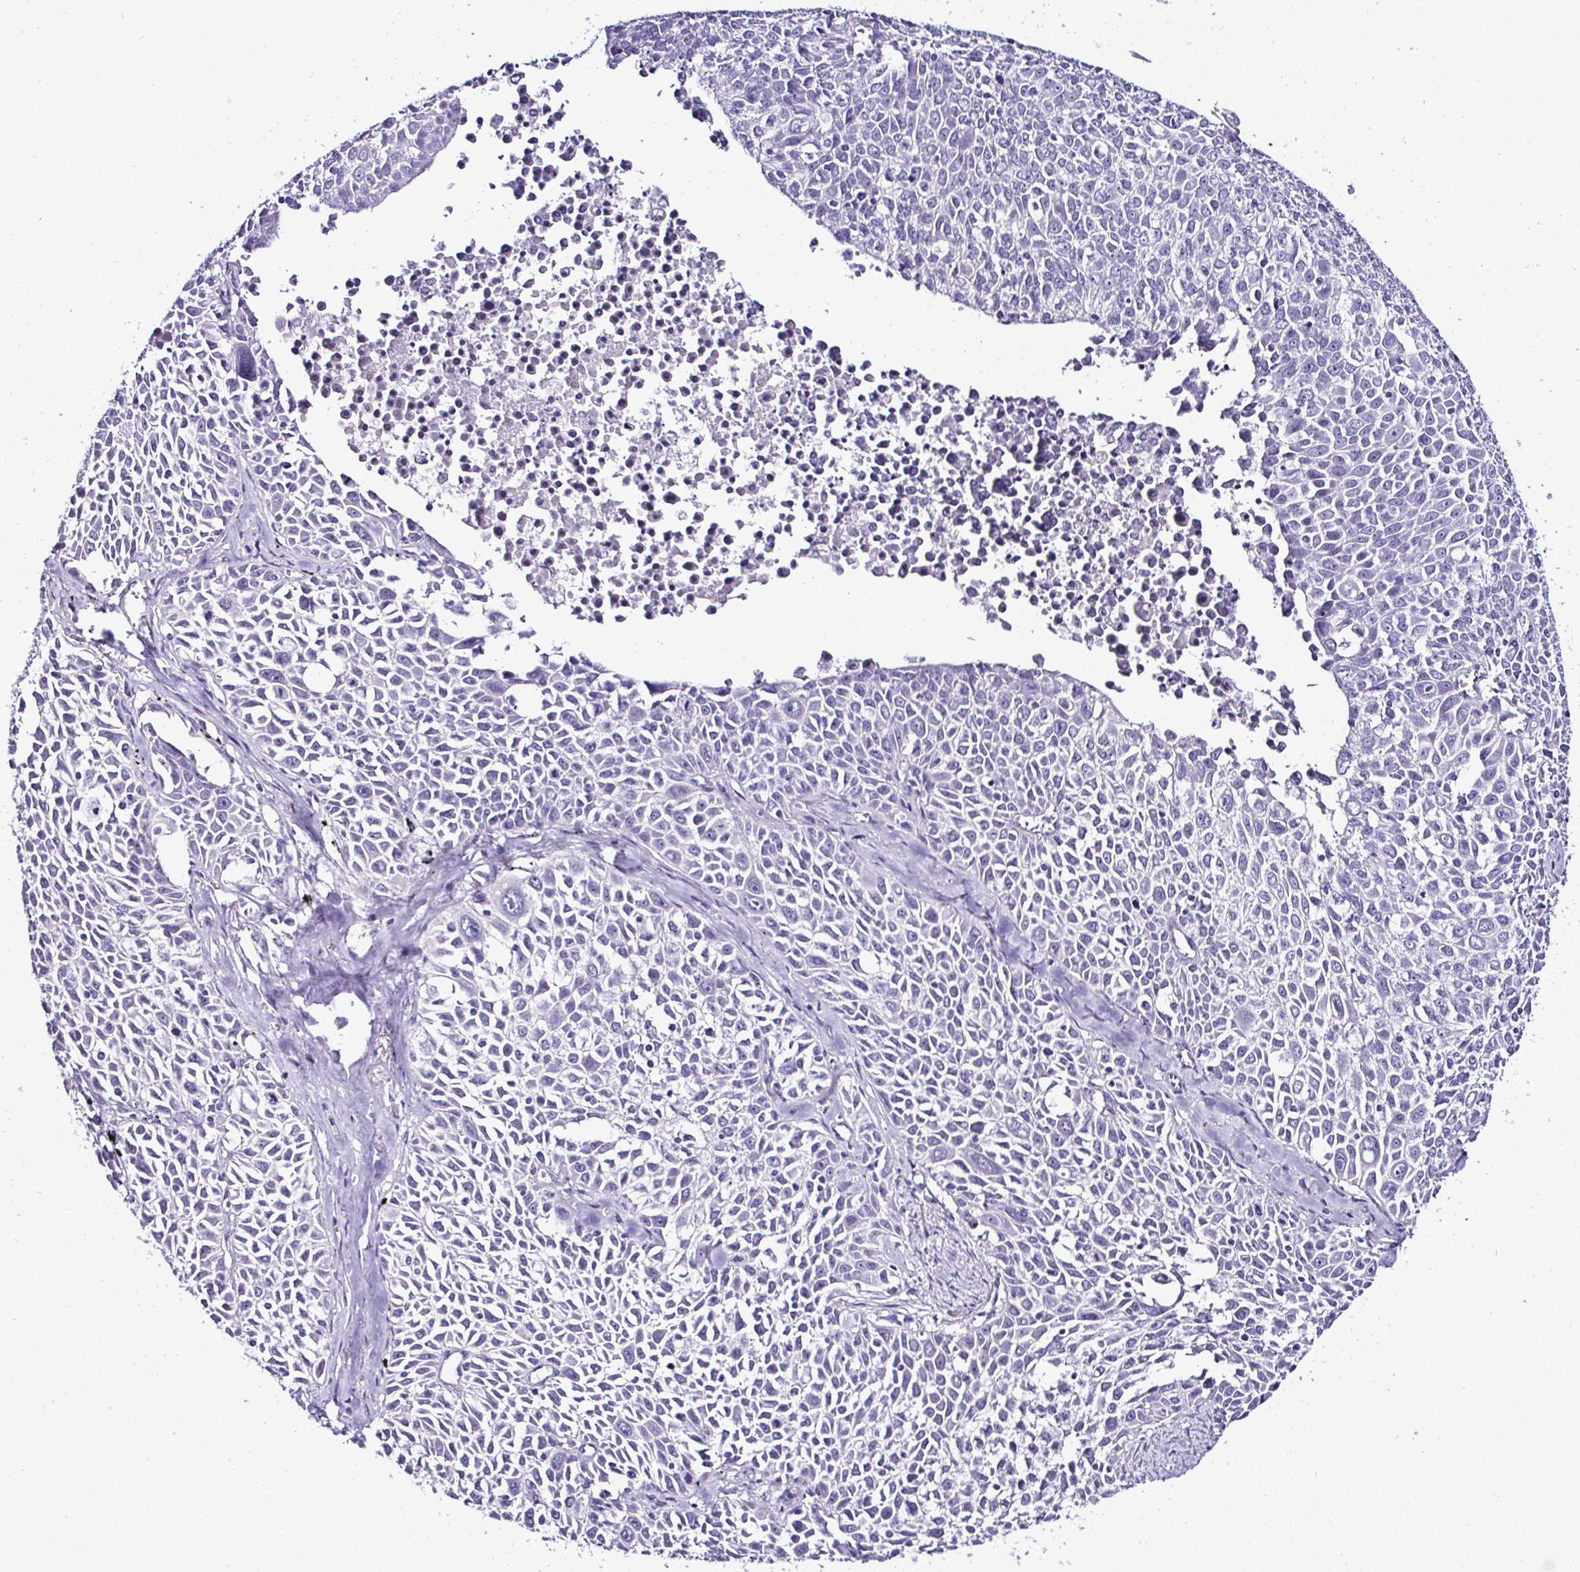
{"staining": {"intensity": "negative", "quantity": "none", "location": "none"}, "tissue": "lung cancer", "cell_type": "Tumor cells", "image_type": "cancer", "snomed": [{"axis": "morphology", "description": "Squamous cell carcinoma, NOS"}, {"axis": "morphology", "description": "Squamous cell carcinoma, metastatic, NOS"}, {"axis": "topography", "description": "Lymph node"}, {"axis": "topography", "description": "Lung"}], "caption": "This is an immunohistochemistry (IHC) histopathology image of lung squamous cell carcinoma. There is no staining in tumor cells.", "gene": "RNF183", "patient": {"sex": "female", "age": 62}}